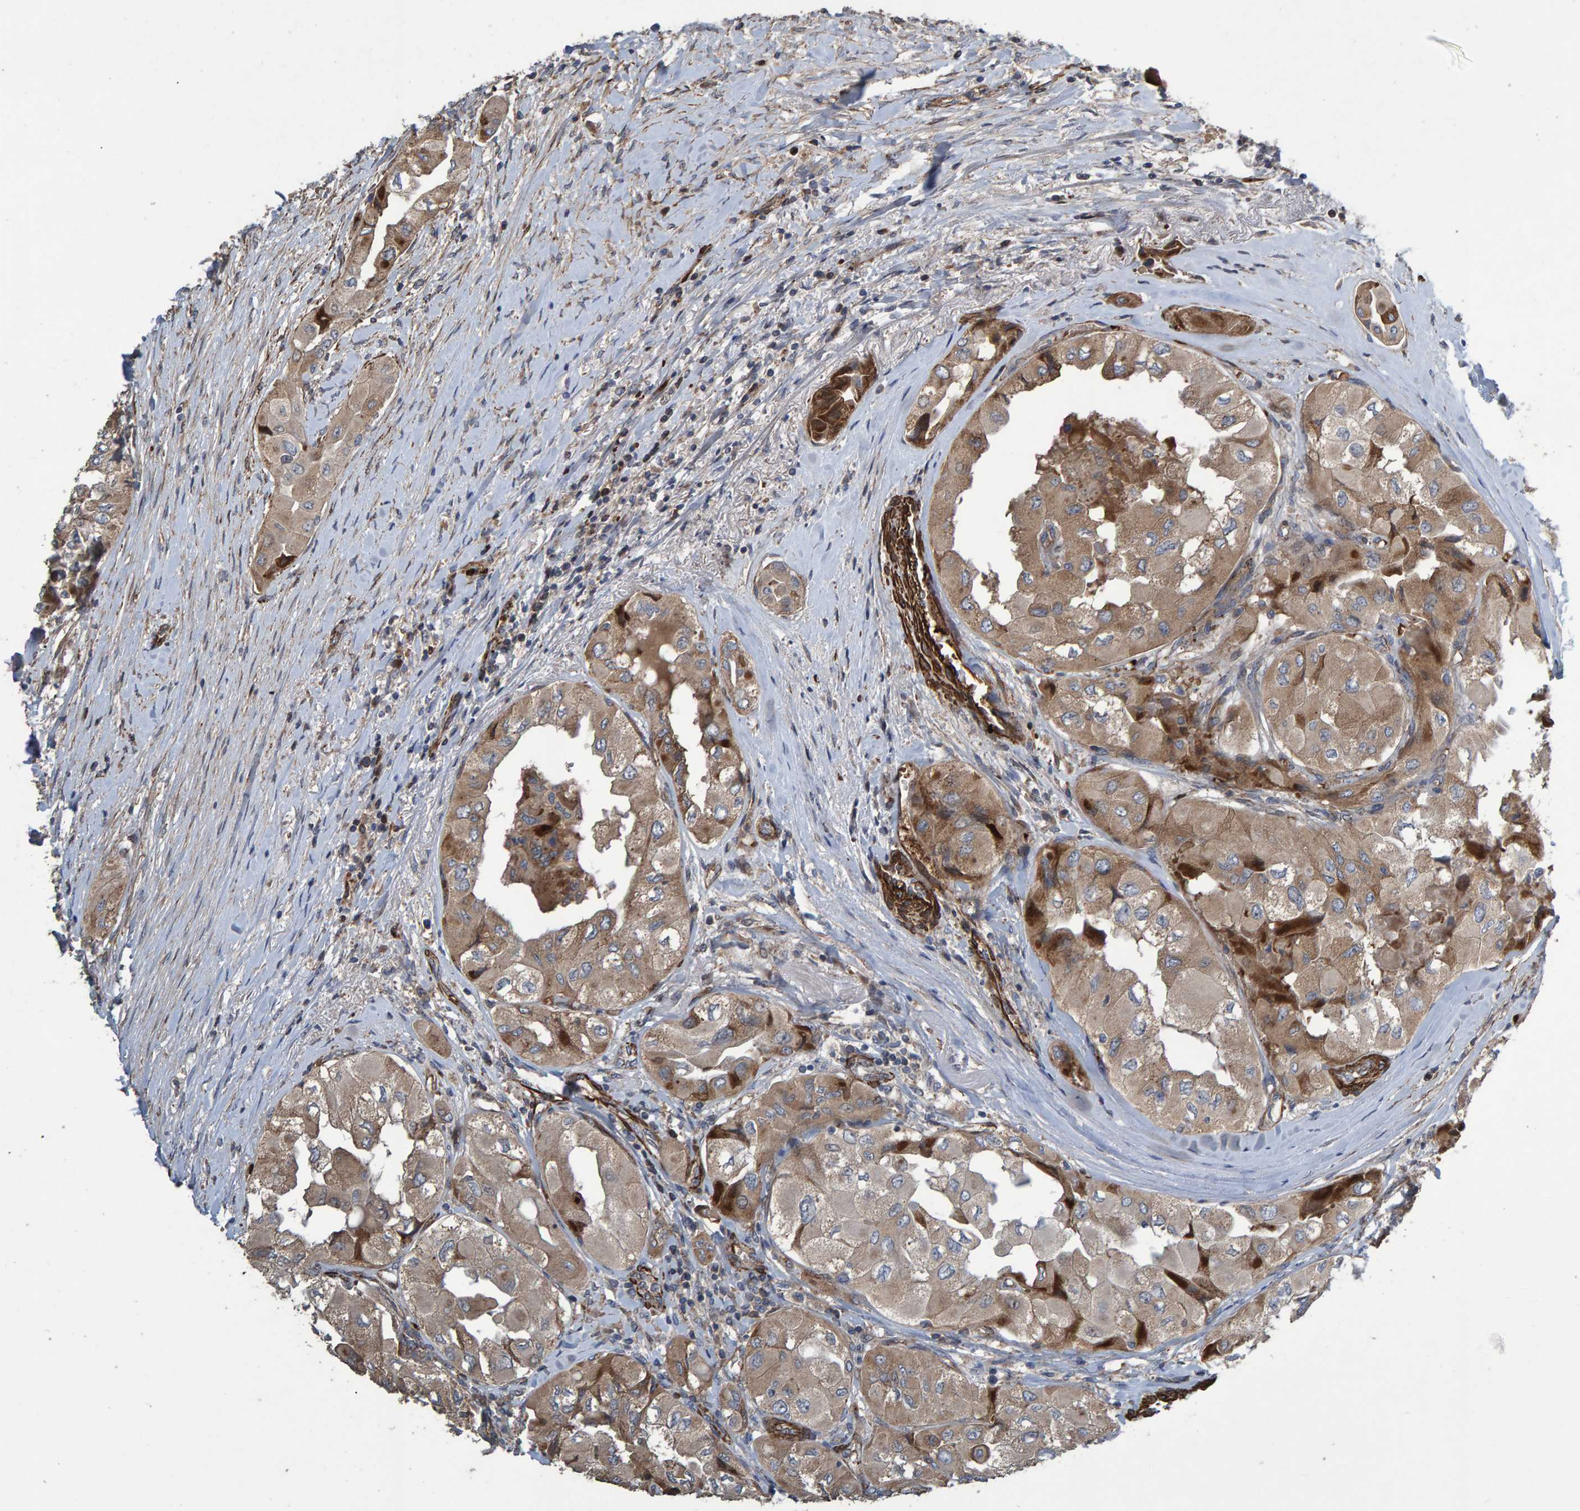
{"staining": {"intensity": "moderate", "quantity": ">75%", "location": "cytoplasmic/membranous"}, "tissue": "thyroid cancer", "cell_type": "Tumor cells", "image_type": "cancer", "snomed": [{"axis": "morphology", "description": "Papillary adenocarcinoma, NOS"}, {"axis": "topography", "description": "Thyroid gland"}], "caption": "Immunohistochemistry photomicrograph of papillary adenocarcinoma (thyroid) stained for a protein (brown), which reveals medium levels of moderate cytoplasmic/membranous staining in about >75% of tumor cells.", "gene": "SLIT2", "patient": {"sex": "female", "age": 59}}